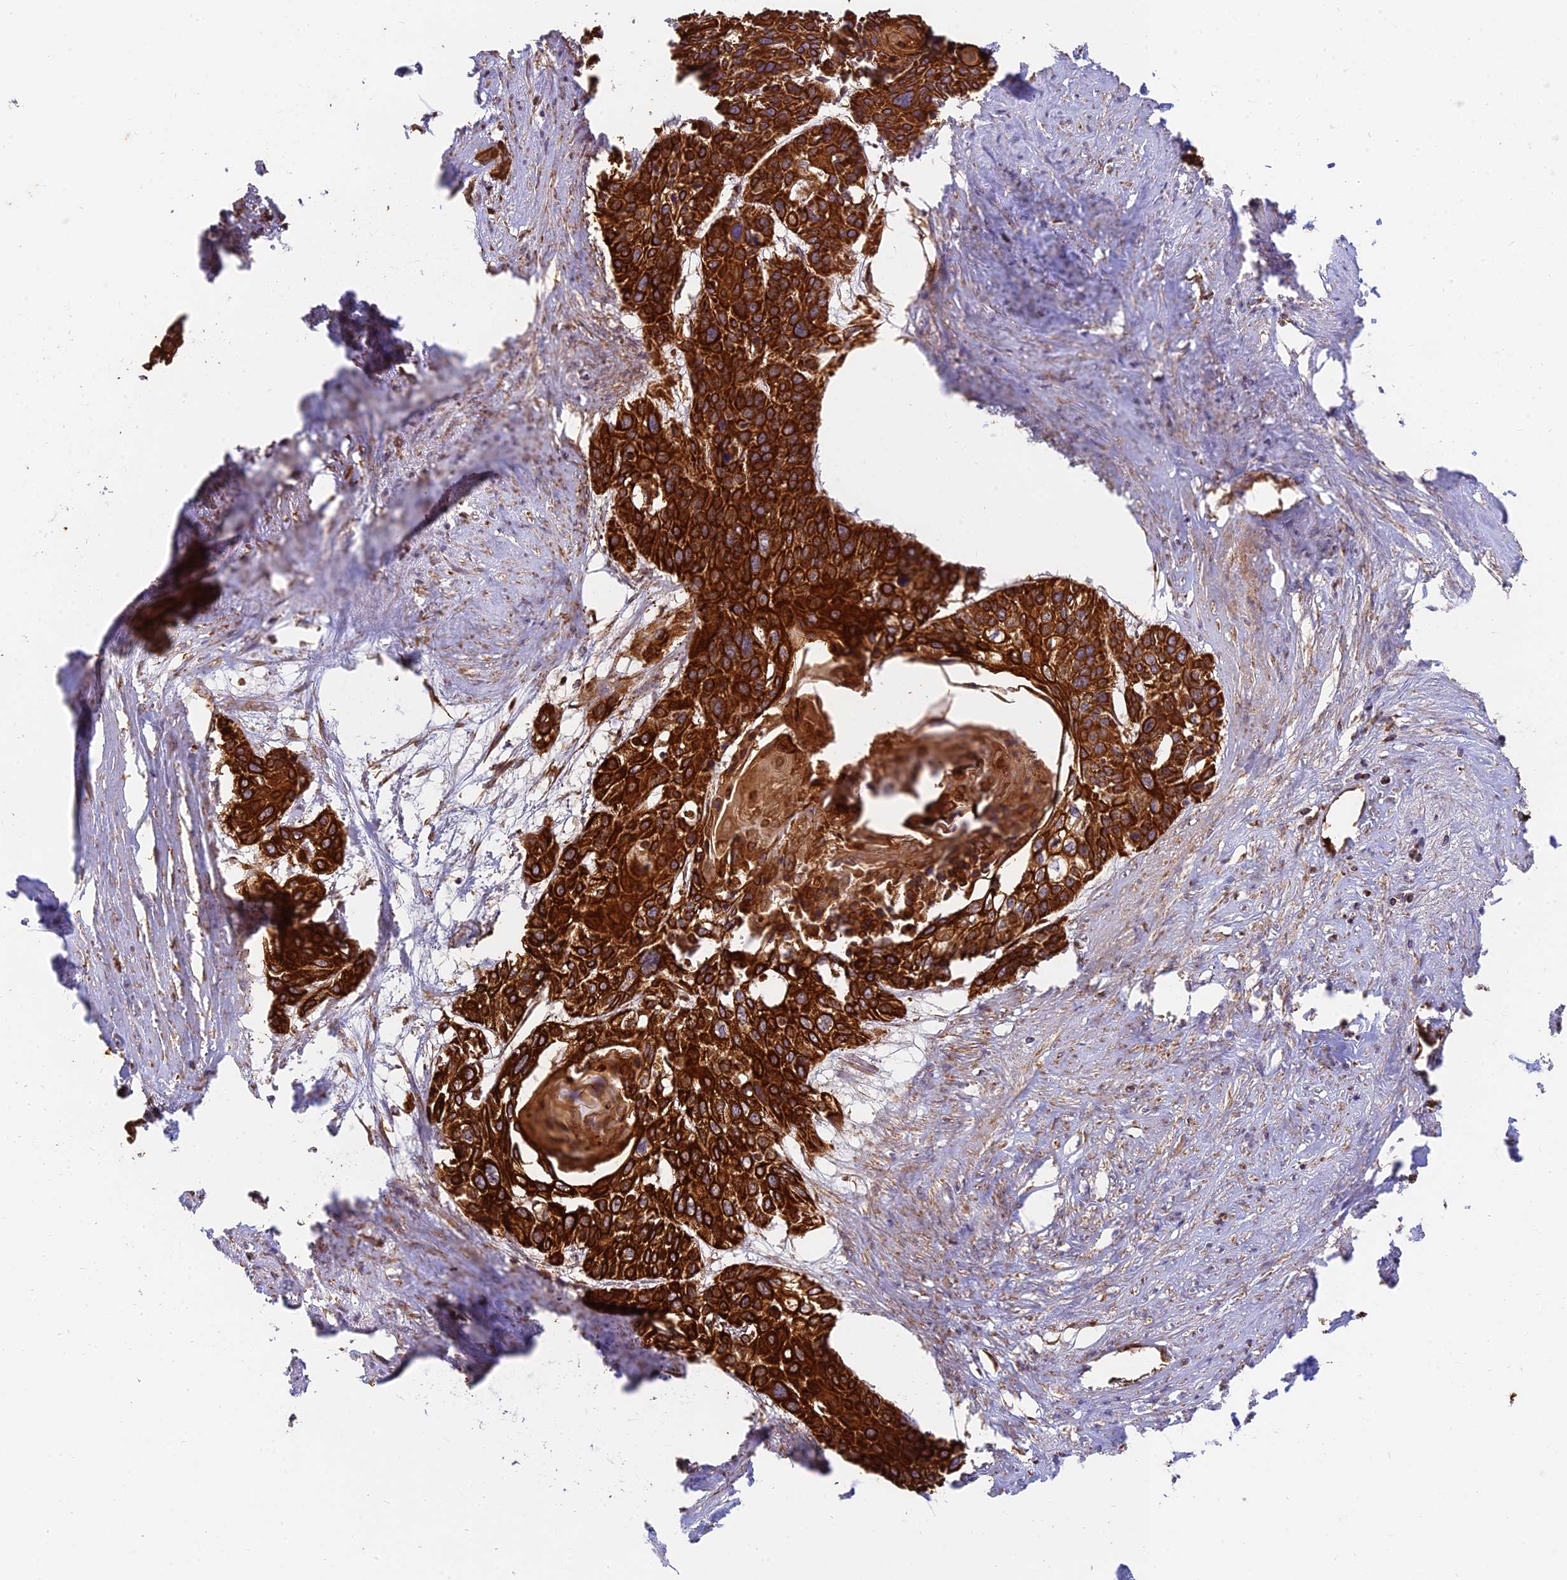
{"staining": {"intensity": "strong", "quantity": ">75%", "location": "cytoplasmic/membranous"}, "tissue": "cervical cancer", "cell_type": "Tumor cells", "image_type": "cancer", "snomed": [{"axis": "morphology", "description": "Squamous cell carcinoma, NOS"}, {"axis": "topography", "description": "Cervix"}], "caption": "A high amount of strong cytoplasmic/membranous staining is appreciated in approximately >75% of tumor cells in cervical squamous cell carcinoma tissue.", "gene": "DSTYK", "patient": {"sex": "female", "age": 57}}